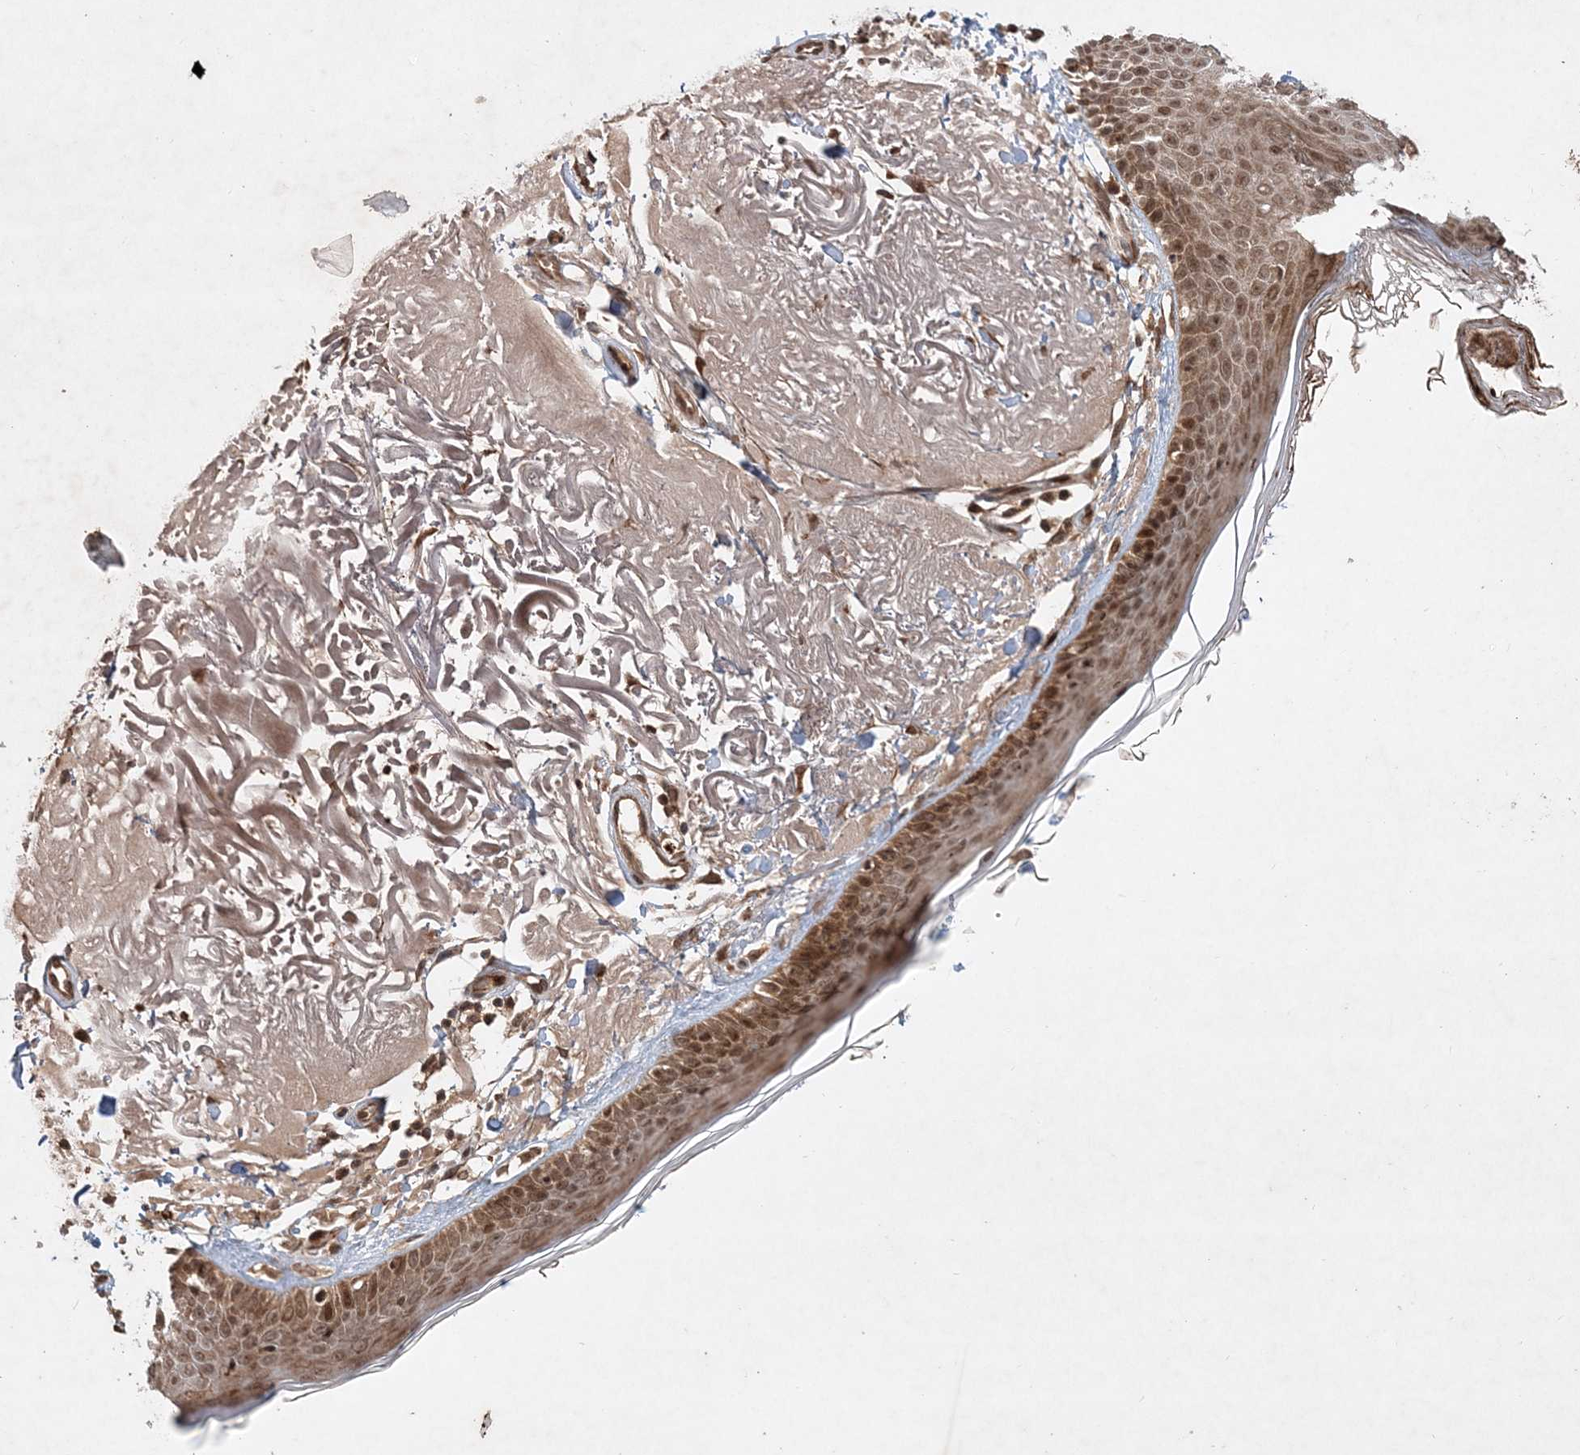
{"staining": {"intensity": "moderate", "quantity": ">75%", "location": "cytoplasmic/membranous"}, "tissue": "skin", "cell_type": "Fibroblasts", "image_type": "normal", "snomed": [{"axis": "morphology", "description": "Normal tissue, NOS"}, {"axis": "topography", "description": "Skin"}, {"axis": "topography", "description": "Skeletal muscle"}], "caption": "DAB immunohistochemical staining of unremarkable skin reveals moderate cytoplasmic/membranous protein expression in about >75% of fibroblasts.", "gene": "UBR3", "patient": {"sex": "male", "age": 83}}